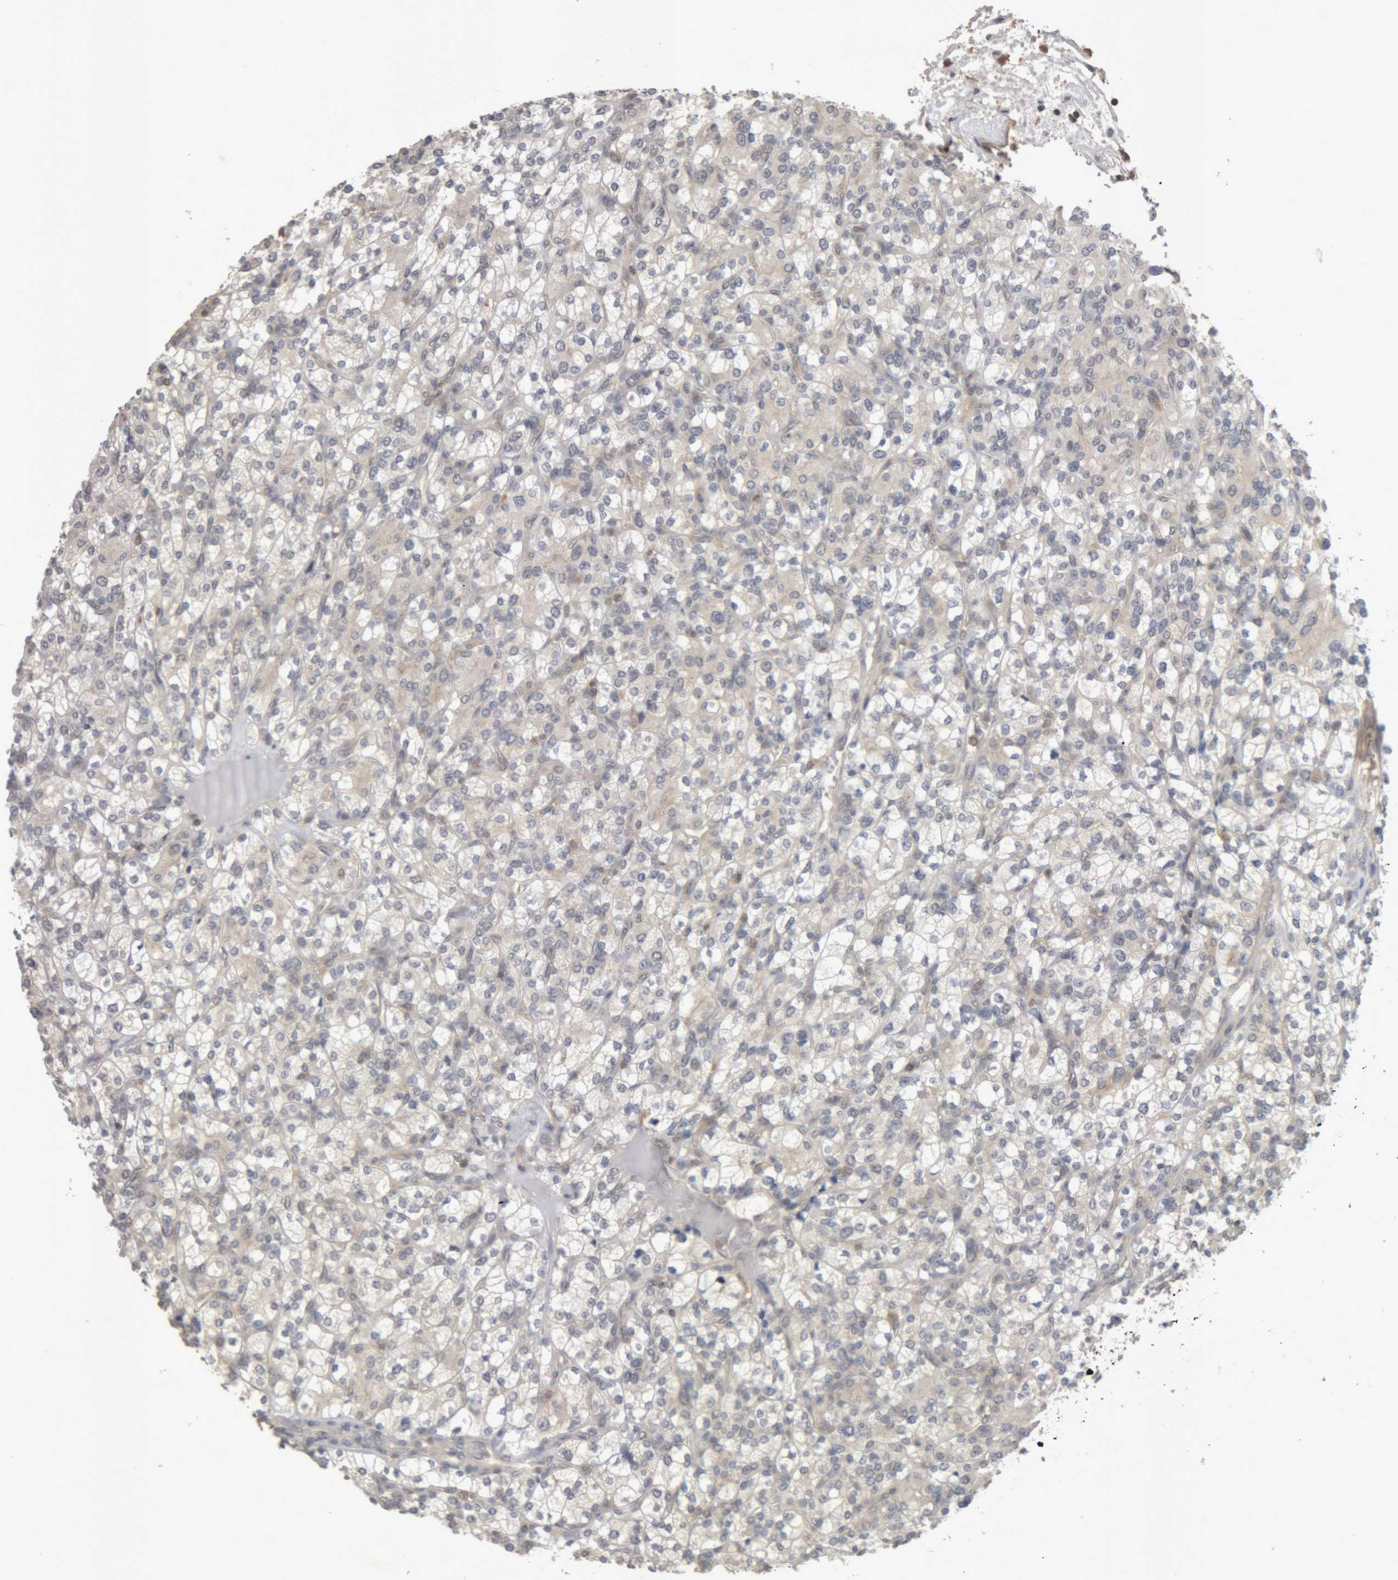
{"staining": {"intensity": "weak", "quantity": "<25%", "location": "cytoplasmic/membranous"}, "tissue": "renal cancer", "cell_type": "Tumor cells", "image_type": "cancer", "snomed": [{"axis": "morphology", "description": "Adenocarcinoma, NOS"}, {"axis": "topography", "description": "Kidney"}], "caption": "Immunohistochemical staining of adenocarcinoma (renal) demonstrates no significant staining in tumor cells. (DAB IHC with hematoxylin counter stain).", "gene": "NFATC2", "patient": {"sex": "male", "age": 77}}